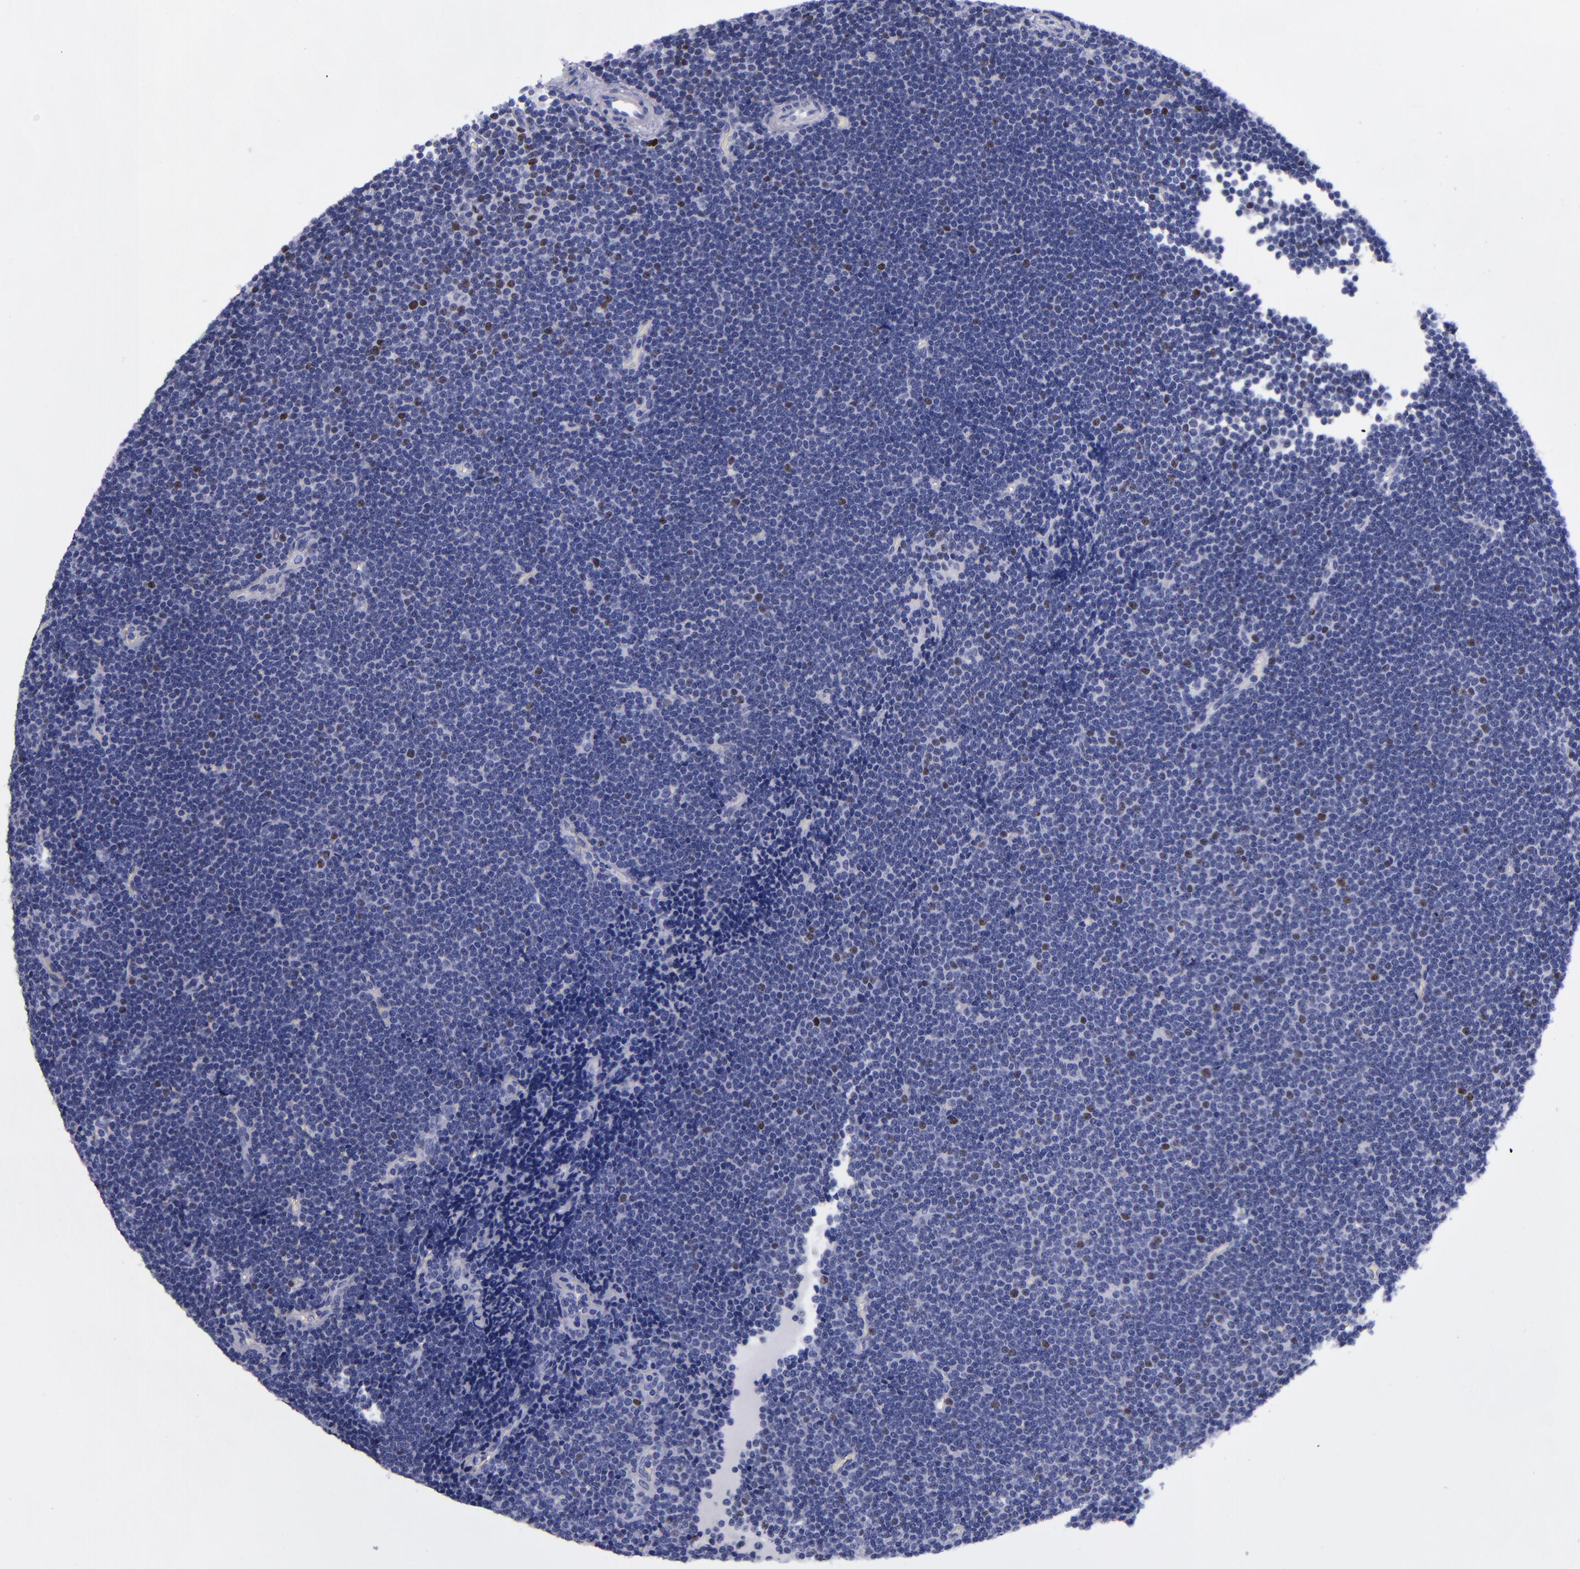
{"staining": {"intensity": "negative", "quantity": "none", "location": "none"}, "tissue": "lymphoma", "cell_type": "Tumor cells", "image_type": "cancer", "snomed": [{"axis": "morphology", "description": "Malignant lymphoma, non-Hodgkin's type, Low grade"}, {"axis": "topography", "description": "Lymph node"}], "caption": "This is an immunohistochemistry image of lymphoma. There is no positivity in tumor cells.", "gene": "MCM7", "patient": {"sex": "female", "age": 73}}